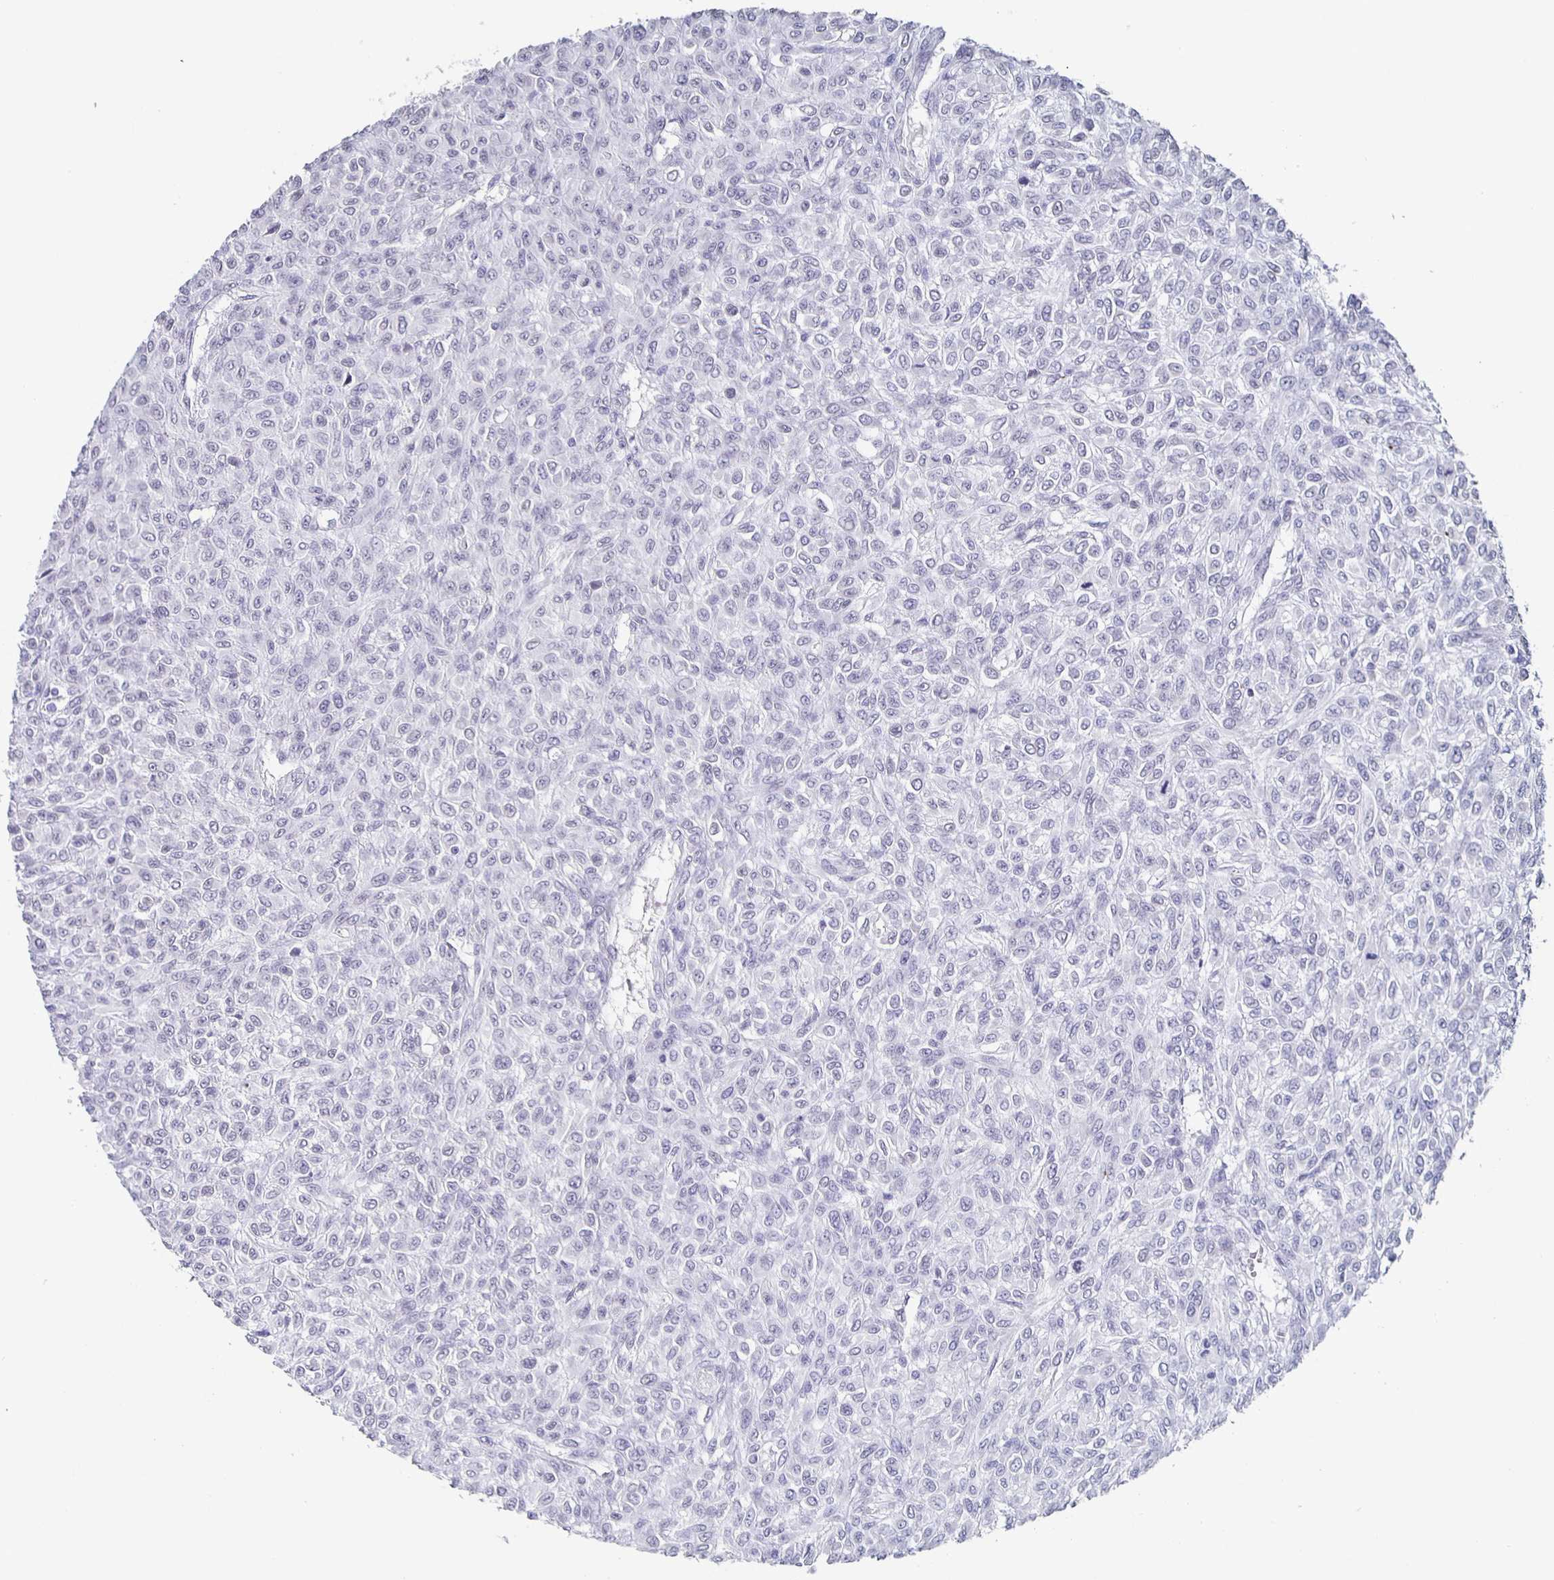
{"staining": {"intensity": "negative", "quantity": "none", "location": "none"}, "tissue": "renal cancer", "cell_type": "Tumor cells", "image_type": "cancer", "snomed": [{"axis": "morphology", "description": "Adenocarcinoma, NOS"}, {"axis": "topography", "description": "Kidney"}], "caption": "Immunohistochemistry (IHC) image of renal adenocarcinoma stained for a protein (brown), which exhibits no staining in tumor cells.", "gene": "CCDC17", "patient": {"sex": "male", "age": 58}}